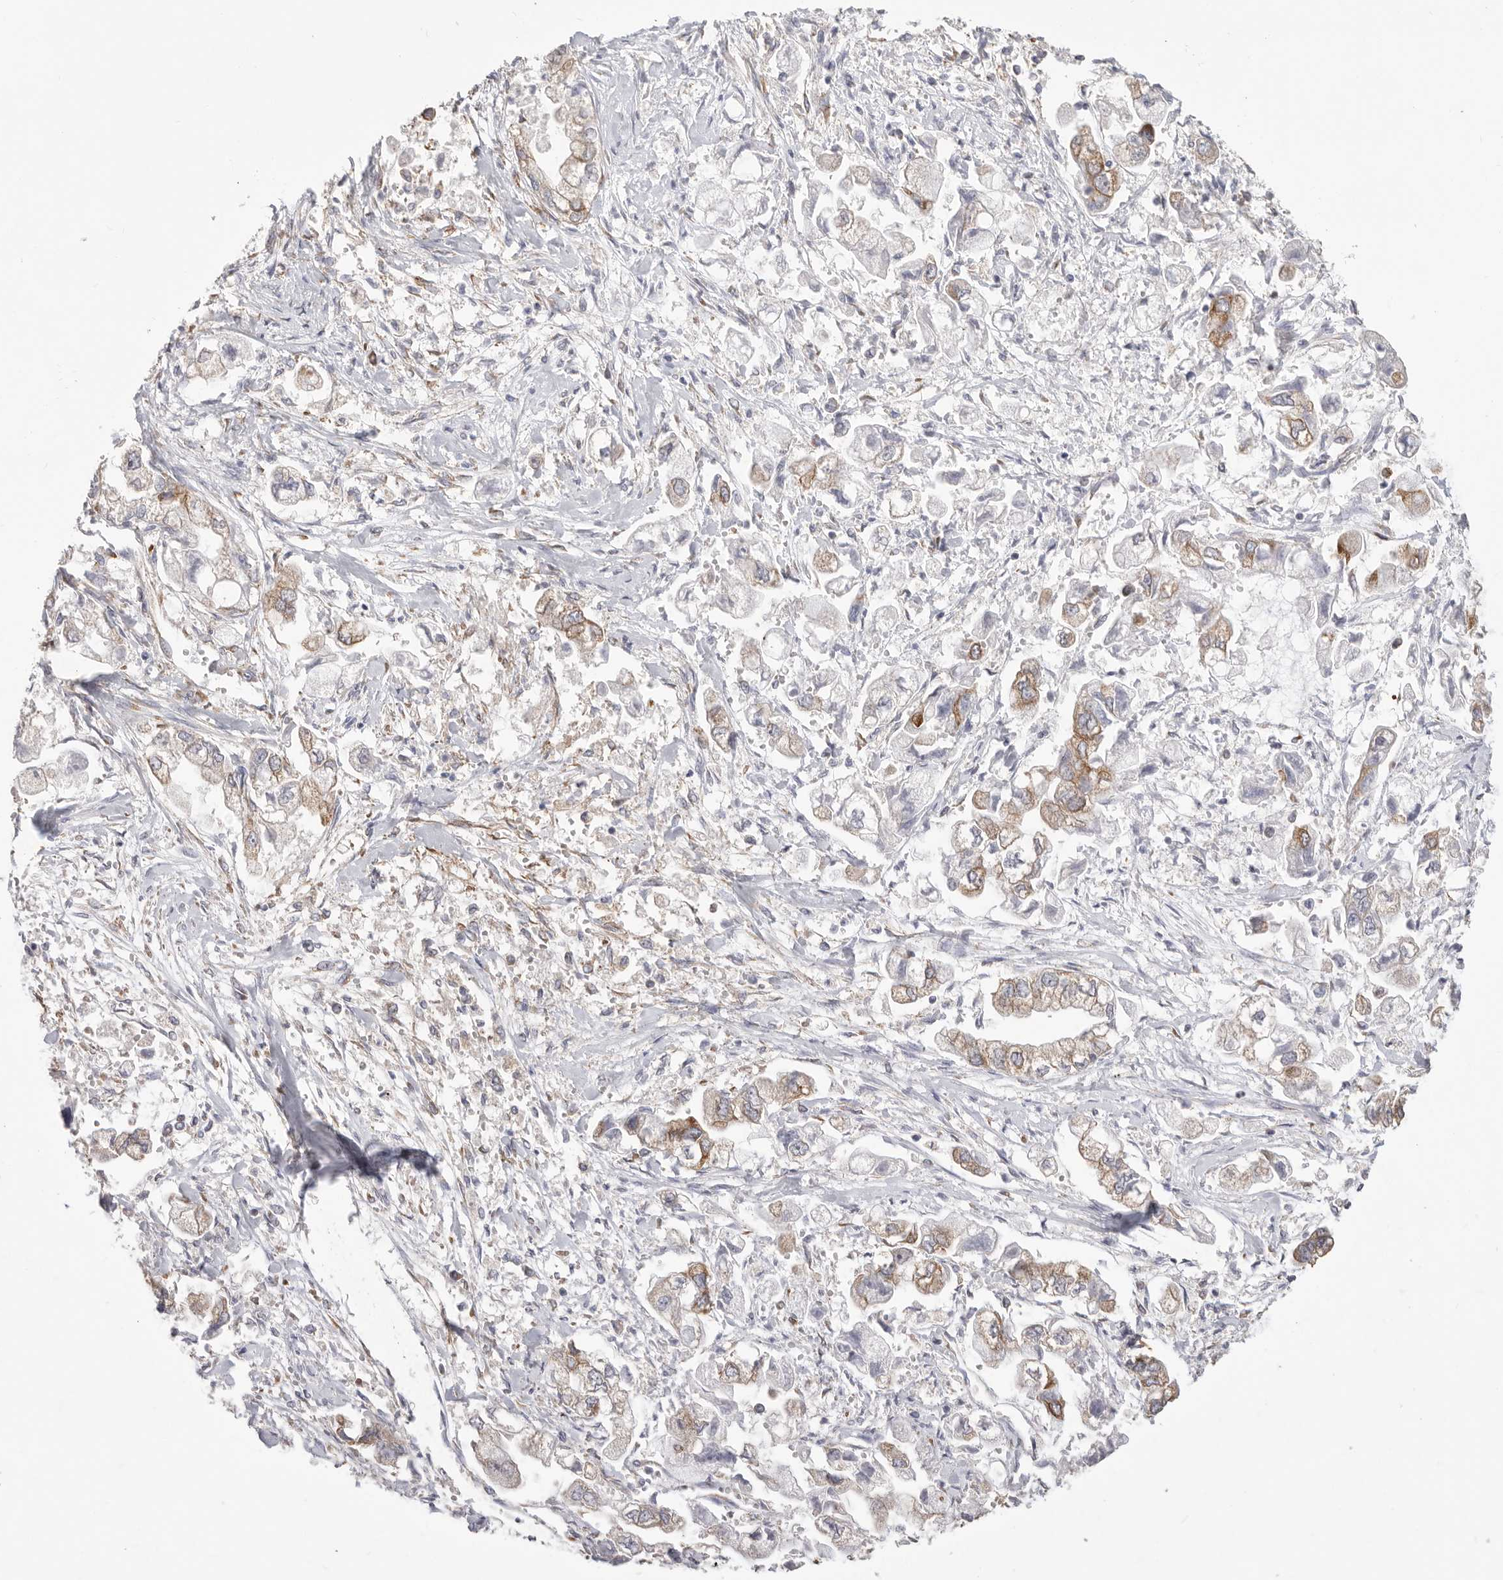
{"staining": {"intensity": "moderate", "quantity": "<25%", "location": "cytoplasmic/membranous"}, "tissue": "stomach cancer", "cell_type": "Tumor cells", "image_type": "cancer", "snomed": [{"axis": "morphology", "description": "Normal tissue, NOS"}, {"axis": "morphology", "description": "Adenocarcinoma, NOS"}, {"axis": "topography", "description": "Stomach"}], "caption": "Immunohistochemistry micrograph of adenocarcinoma (stomach) stained for a protein (brown), which exhibits low levels of moderate cytoplasmic/membranous positivity in about <25% of tumor cells.", "gene": "SERBP1", "patient": {"sex": "male", "age": 62}}